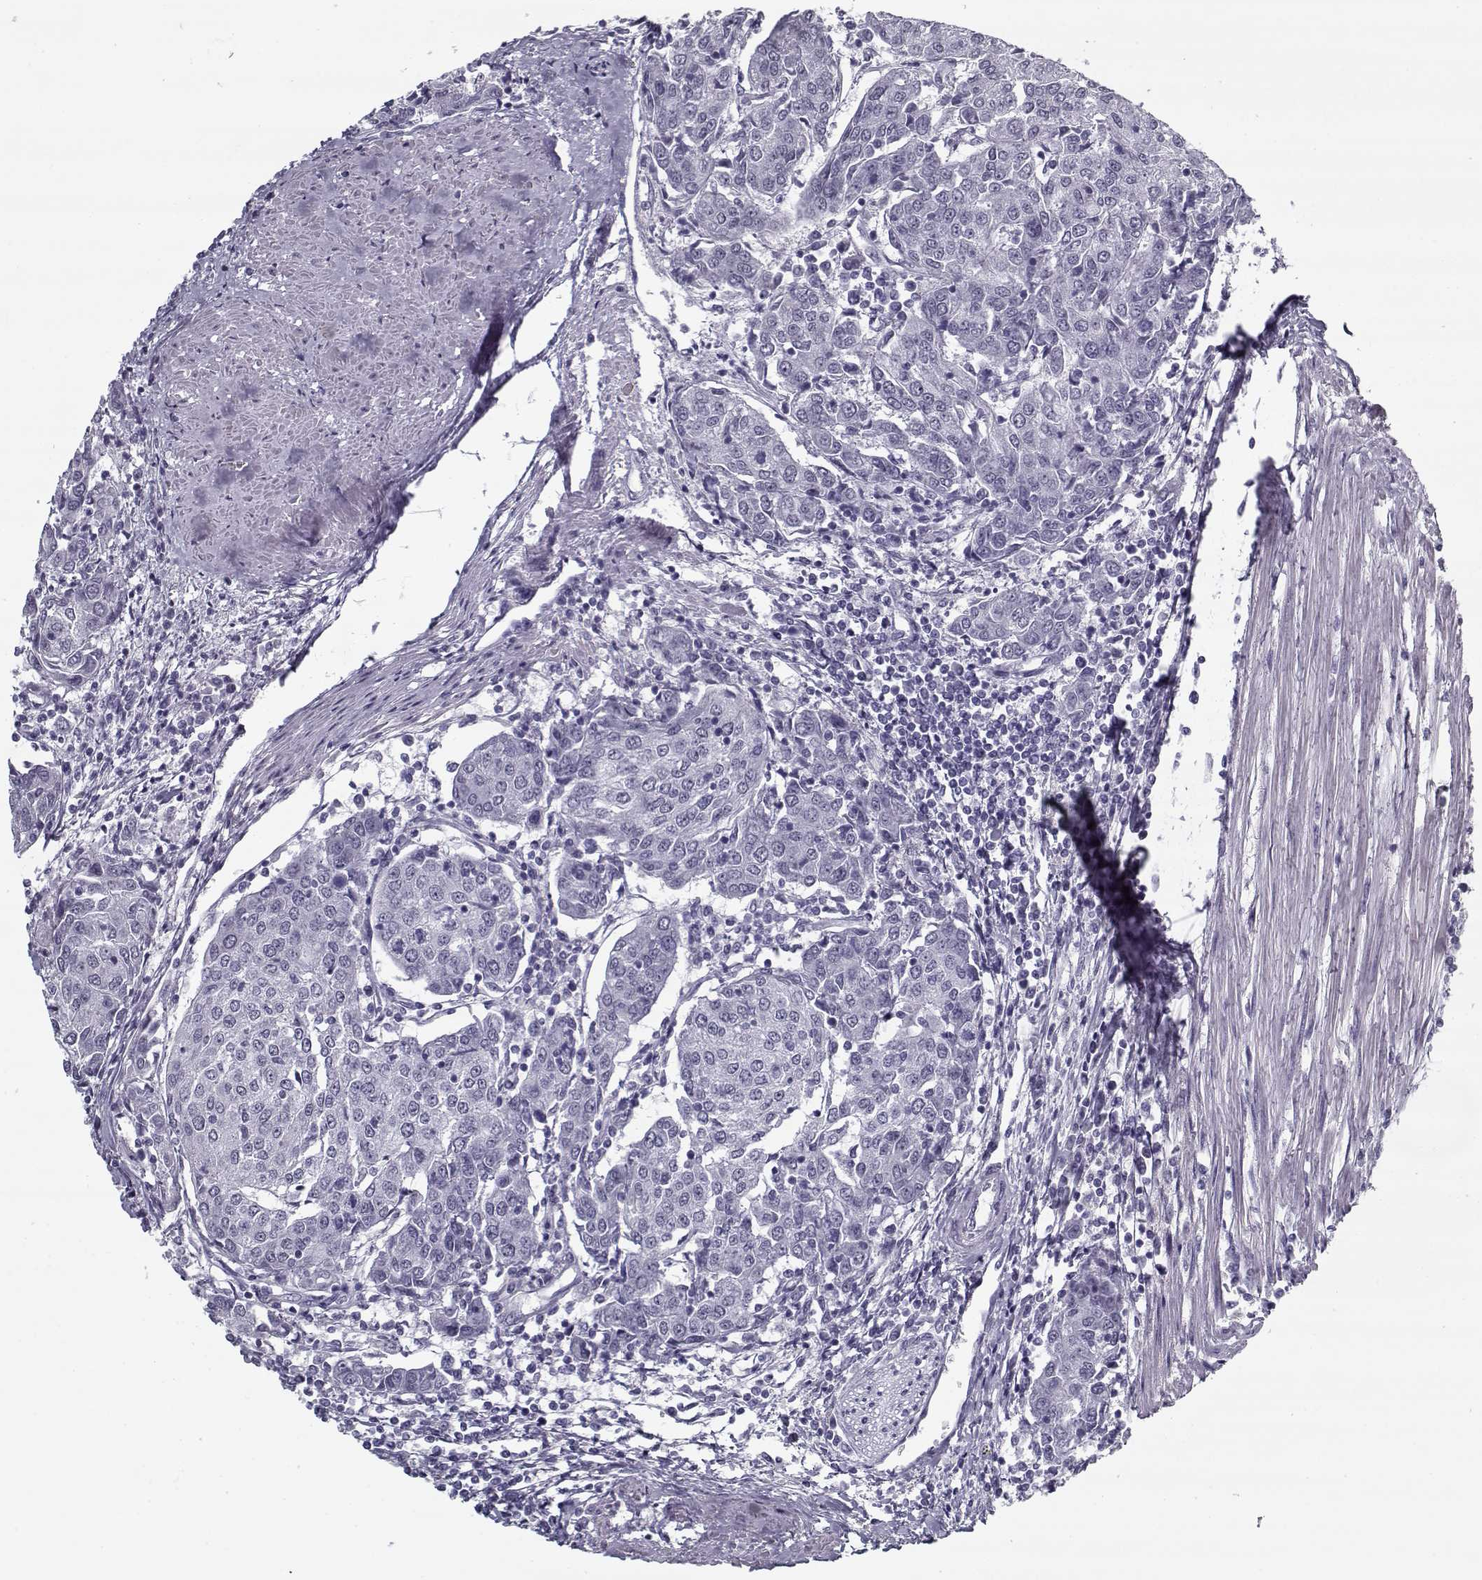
{"staining": {"intensity": "negative", "quantity": "none", "location": "none"}, "tissue": "urothelial cancer", "cell_type": "Tumor cells", "image_type": "cancer", "snomed": [{"axis": "morphology", "description": "Urothelial carcinoma, High grade"}, {"axis": "topography", "description": "Urinary bladder"}], "caption": "Human urothelial carcinoma (high-grade) stained for a protein using immunohistochemistry exhibits no staining in tumor cells.", "gene": "RNF32", "patient": {"sex": "female", "age": 85}}